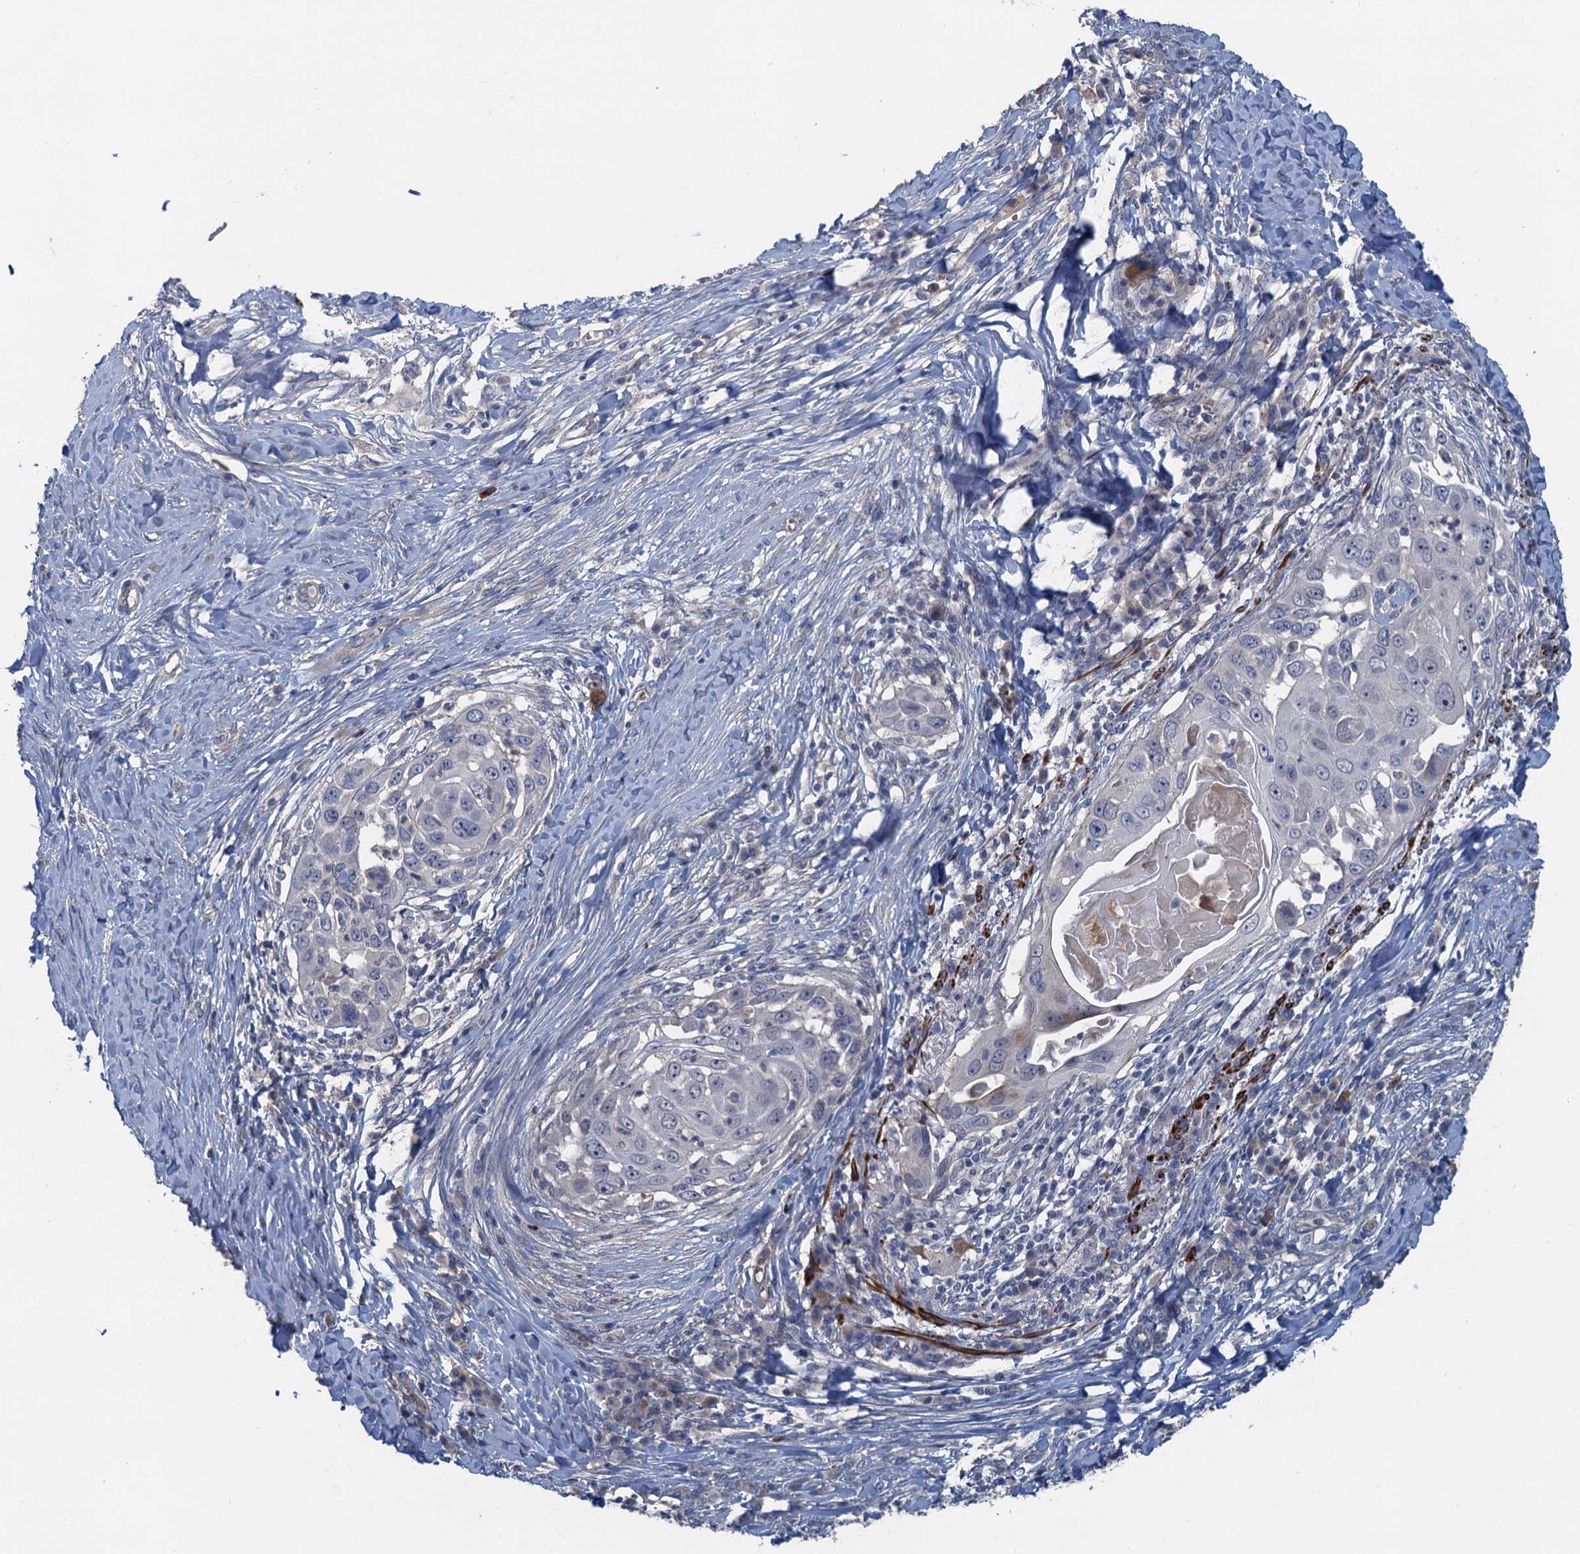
{"staining": {"intensity": "negative", "quantity": "none", "location": "none"}, "tissue": "skin cancer", "cell_type": "Tumor cells", "image_type": "cancer", "snomed": [{"axis": "morphology", "description": "Squamous cell carcinoma, NOS"}, {"axis": "topography", "description": "Skin"}], "caption": "This is an IHC histopathology image of skin cancer (squamous cell carcinoma). There is no expression in tumor cells.", "gene": "MYO16", "patient": {"sex": "female", "age": 44}}